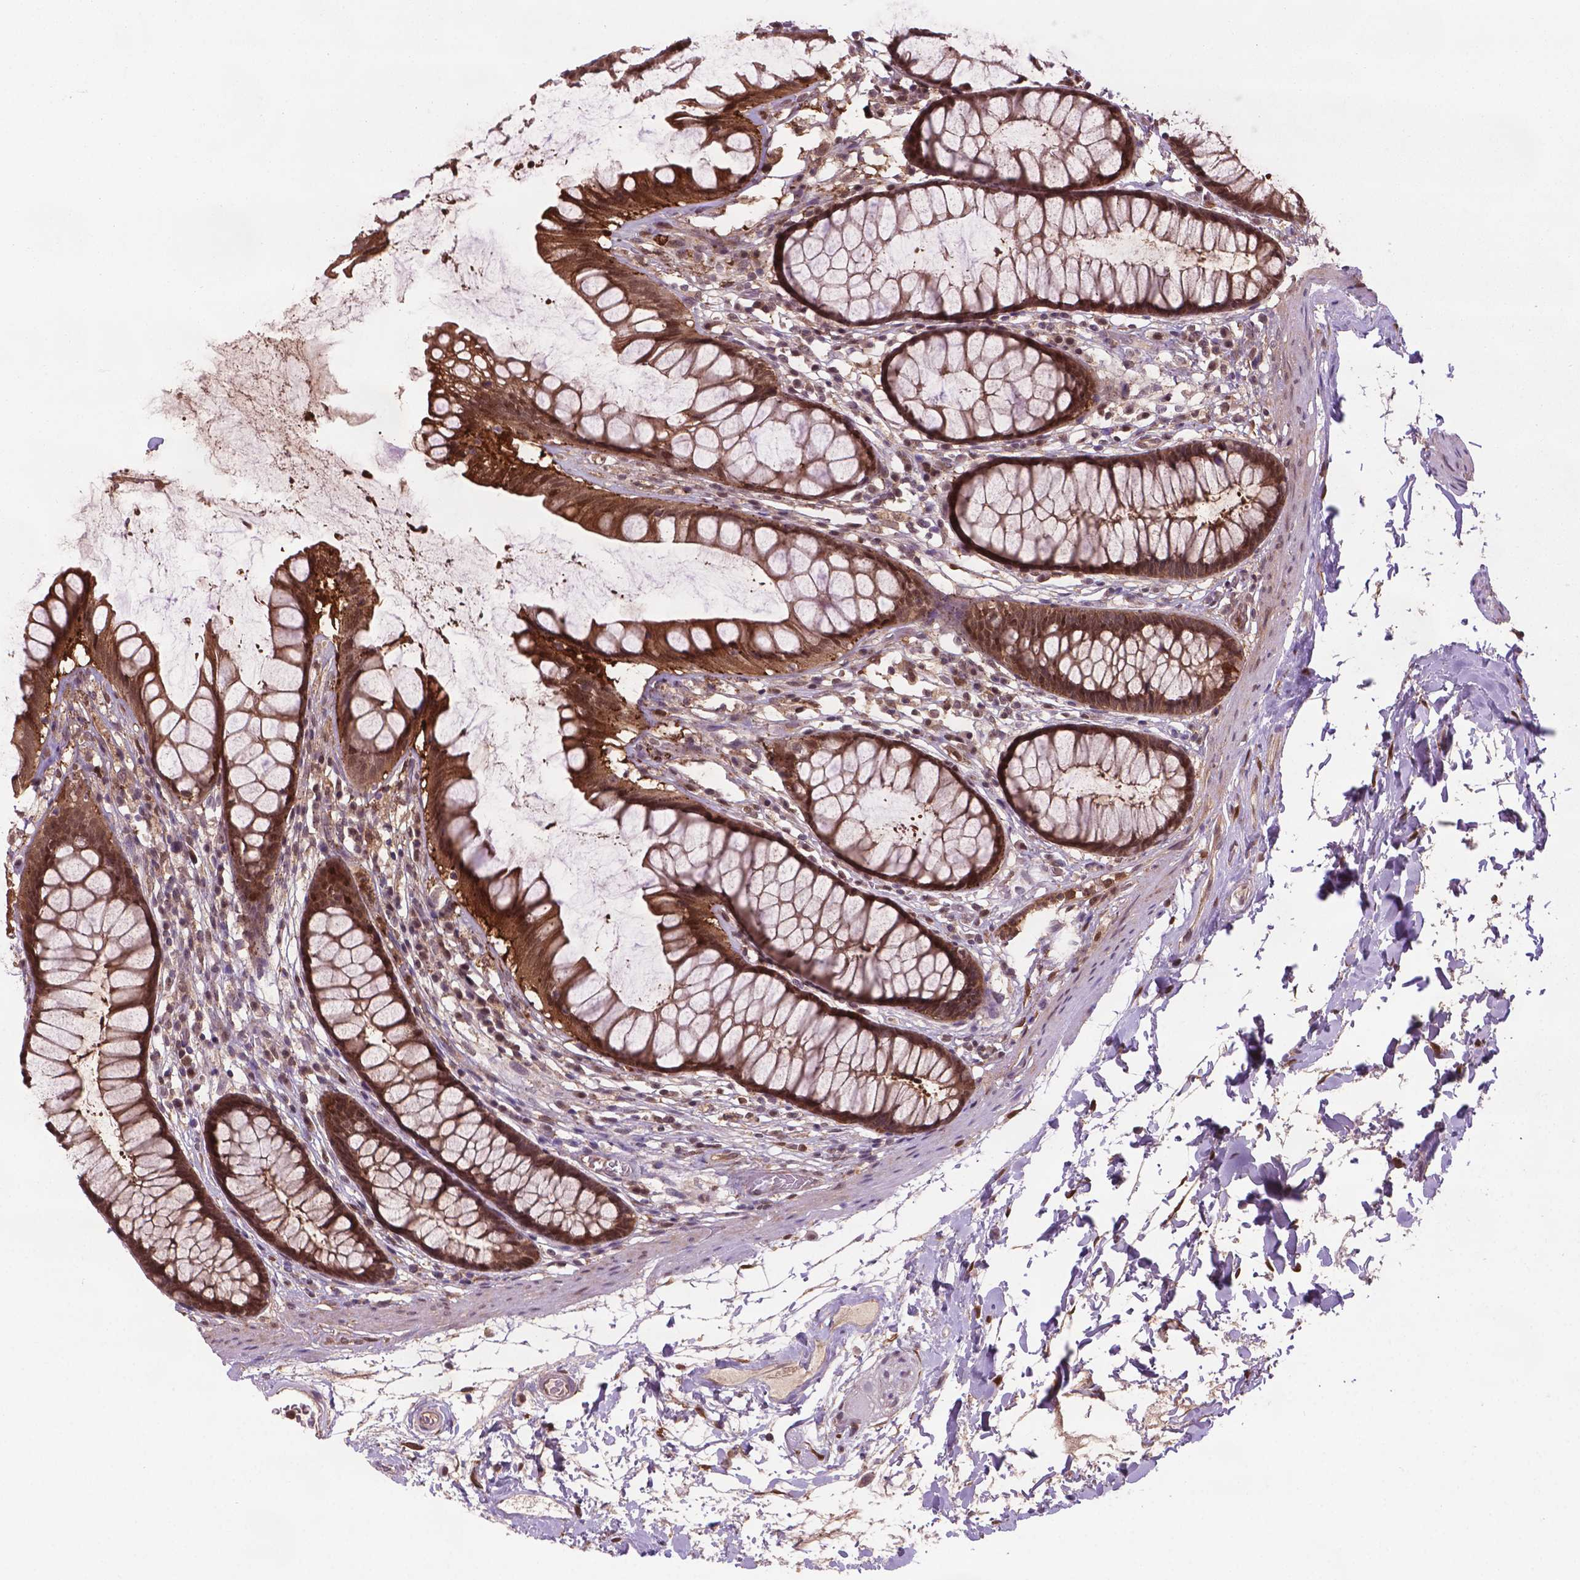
{"staining": {"intensity": "moderate", "quantity": ">75%", "location": "cytoplasmic/membranous,nuclear"}, "tissue": "rectum", "cell_type": "Glandular cells", "image_type": "normal", "snomed": [{"axis": "morphology", "description": "Normal tissue, NOS"}, {"axis": "topography", "description": "Rectum"}], "caption": "IHC photomicrograph of unremarkable rectum: rectum stained using immunohistochemistry displays medium levels of moderate protein expression localized specifically in the cytoplasmic/membranous,nuclear of glandular cells, appearing as a cytoplasmic/membranous,nuclear brown color.", "gene": "PLIN3", "patient": {"sex": "male", "age": 72}}